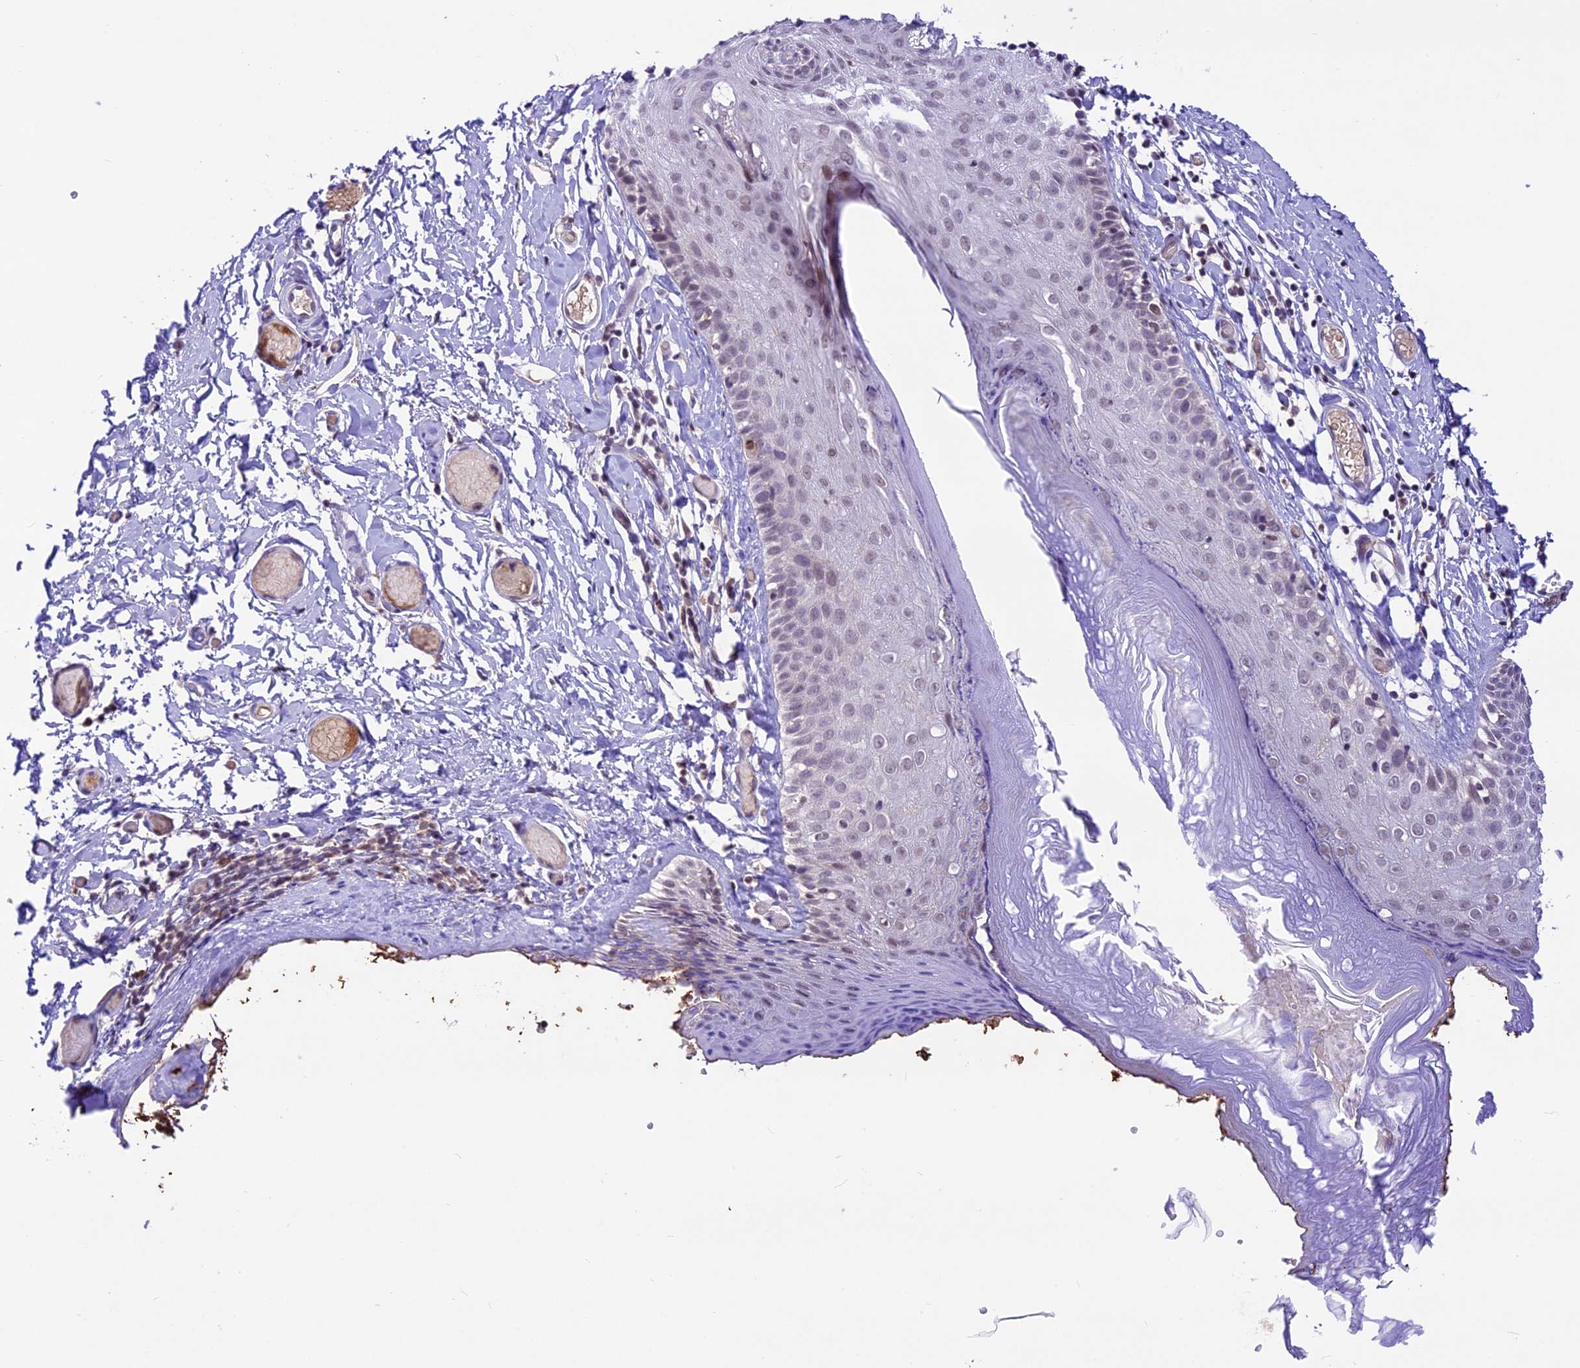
{"staining": {"intensity": "moderate", "quantity": "<25%", "location": "nuclear"}, "tissue": "skin", "cell_type": "Epidermal cells", "image_type": "normal", "snomed": [{"axis": "morphology", "description": "Normal tissue, NOS"}, {"axis": "topography", "description": "Adipose tissue"}, {"axis": "topography", "description": "Vascular tissue"}, {"axis": "topography", "description": "Vulva"}, {"axis": "topography", "description": "Peripheral nerve tissue"}], "caption": "IHC of normal skin exhibits low levels of moderate nuclear staining in approximately <25% of epidermal cells.", "gene": "SHKBP1", "patient": {"sex": "female", "age": 86}}